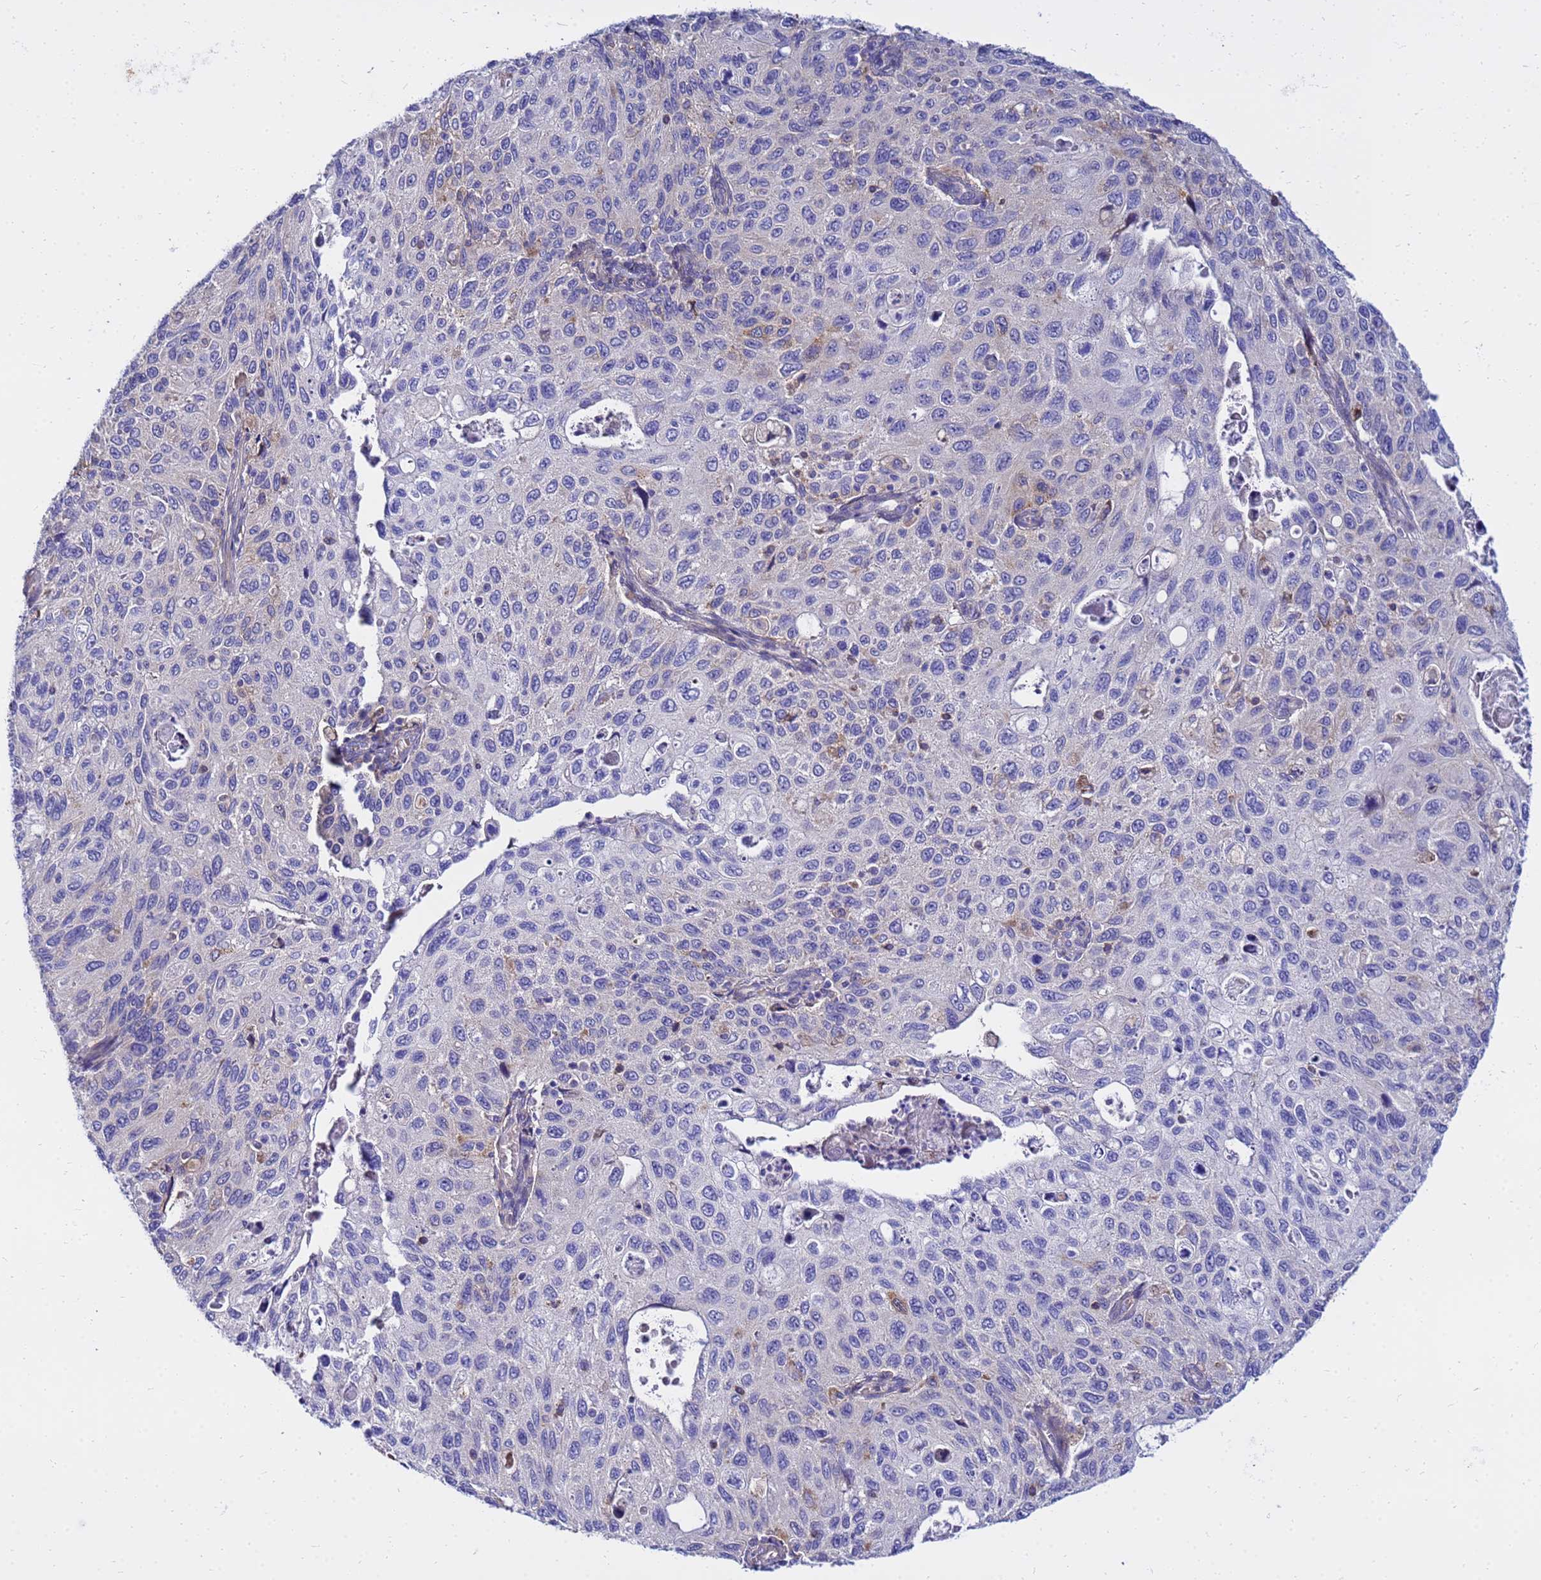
{"staining": {"intensity": "weak", "quantity": "<25%", "location": "cytoplasmic/membranous"}, "tissue": "cervical cancer", "cell_type": "Tumor cells", "image_type": "cancer", "snomed": [{"axis": "morphology", "description": "Squamous cell carcinoma, NOS"}, {"axis": "topography", "description": "Cervix"}], "caption": "Squamous cell carcinoma (cervical) stained for a protein using immunohistochemistry demonstrates no positivity tumor cells.", "gene": "HERC5", "patient": {"sex": "female", "age": 70}}